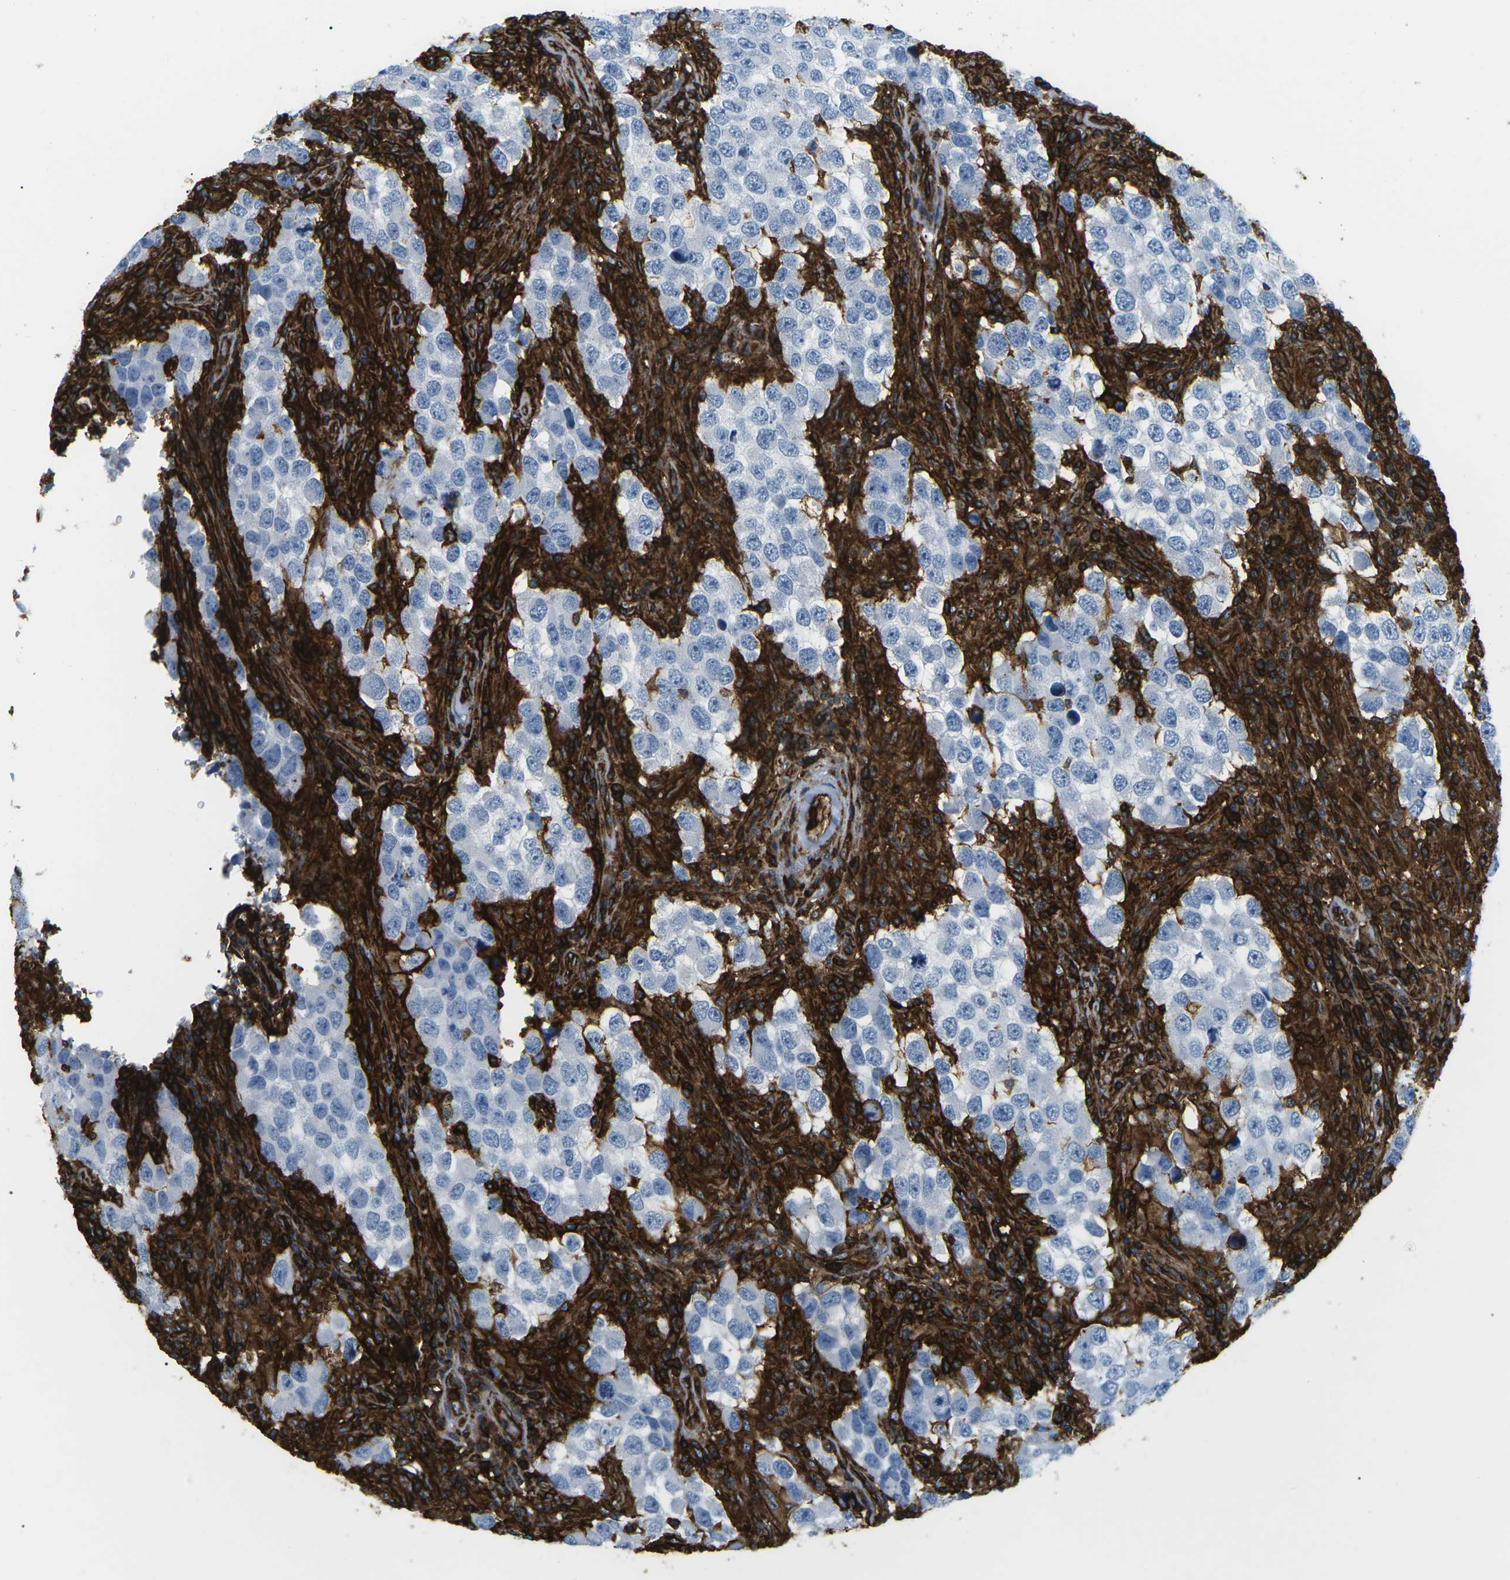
{"staining": {"intensity": "negative", "quantity": "none", "location": "none"}, "tissue": "testis cancer", "cell_type": "Tumor cells", "image_type": "cancer", "snomed": [{"axis": "morphology", "description": "Carcinoma, Embryonal, NOS"}, {"axis": "topography", "description": "Testis"}], "caption": "Tumor cells are negative for brown protein staining in embryonal carcinoma (testis).", "gene": "HLA-B", "patient": {"sex": "male", "age": 21}}